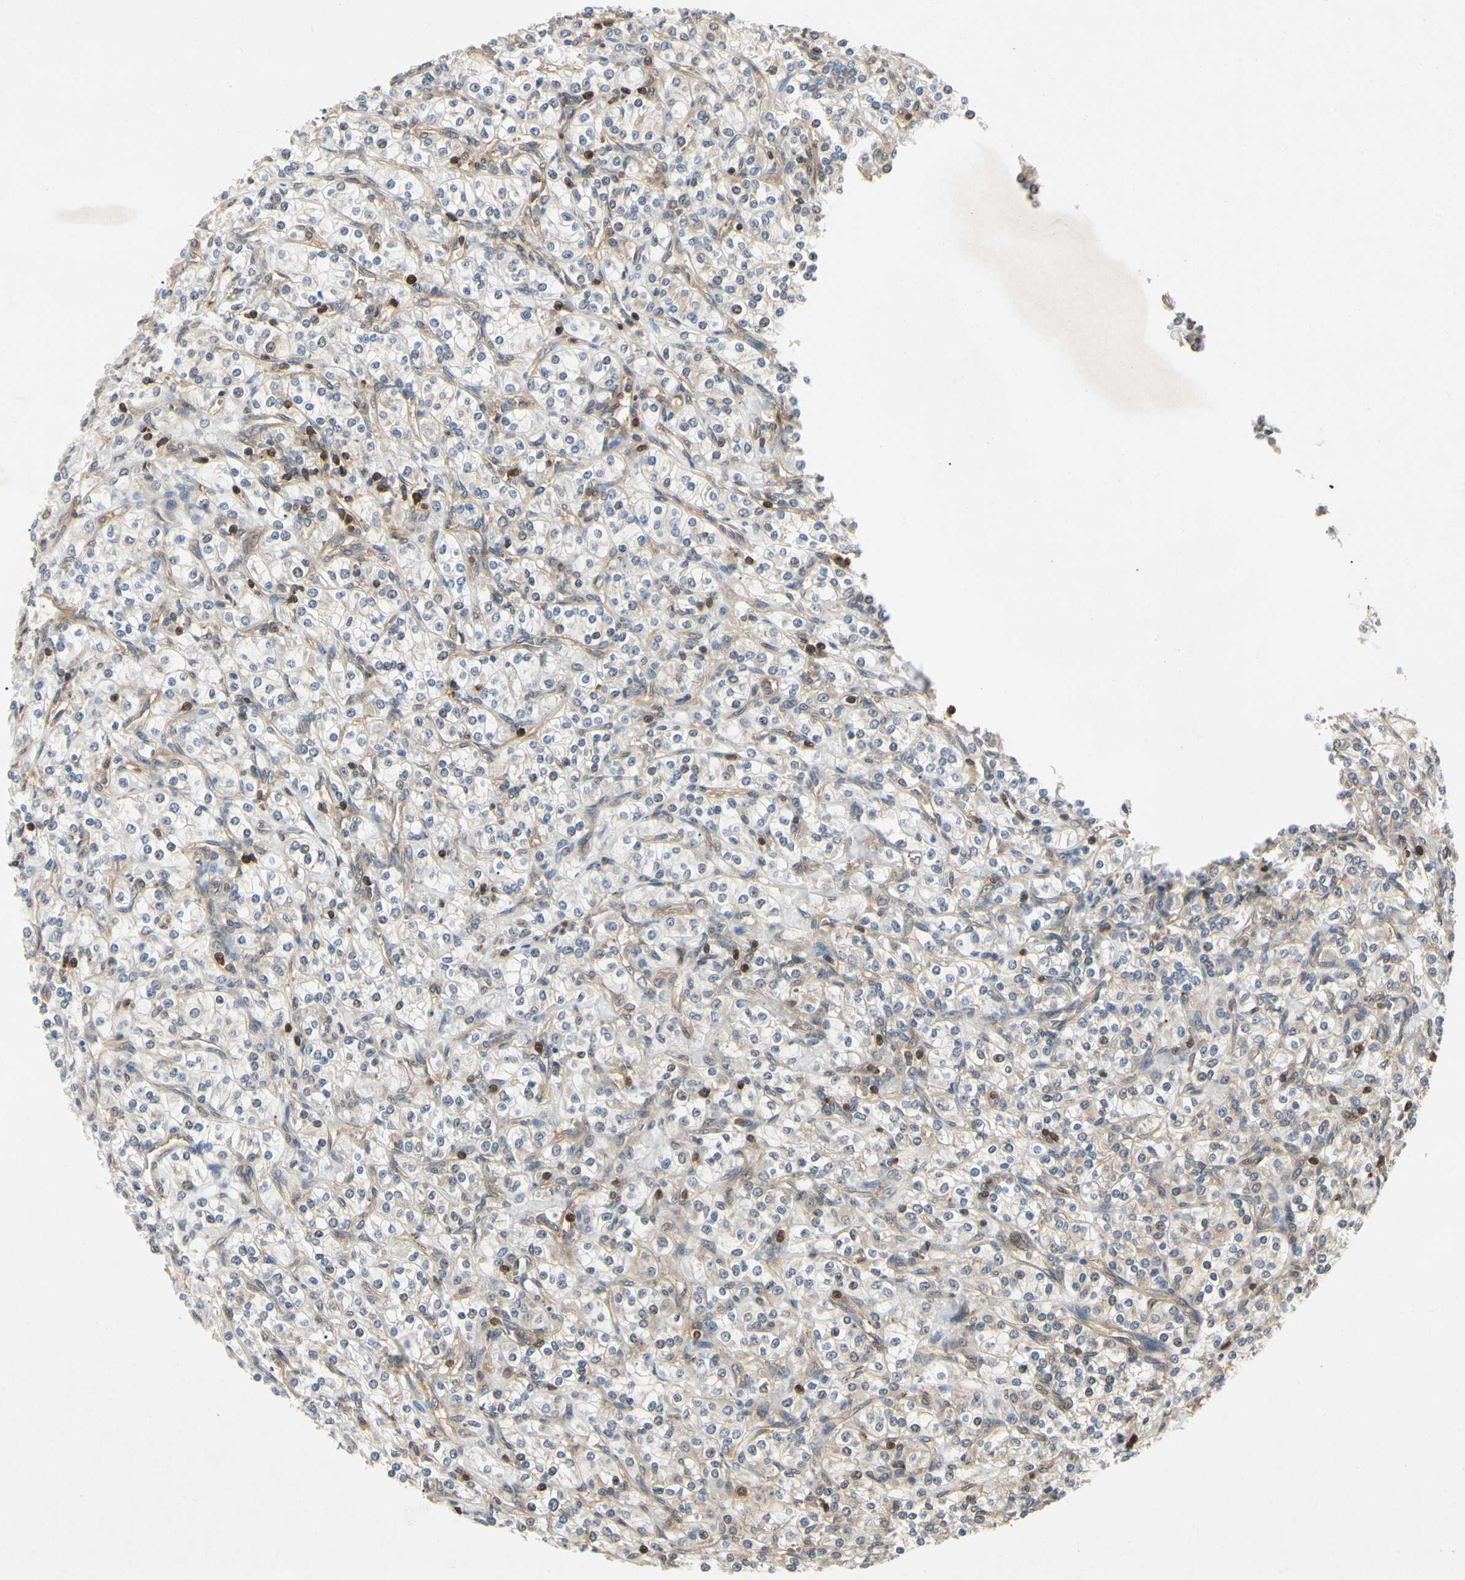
{"staining": {"intensity": "moderate", "quantity": "25%-75%", "location": "cytoplasmic/membranous"}, "tissue": "renal cancer", "cell_type": "Tumor cells", "image_type": "cancer", "snomed": [{"axis": "morphology", "description": "Adenocarcinoma, NOS"}, {"axis": "topography", "description": "Kidney"}], "caption": "An IHC histopathology image of neoplastic tissue is shown. Protein staining in brown labels moderate cytoplasmic/membranous positivity in adenocarcinoma (renal) within tumor cells.", "gene": "YWHAQ", "patient": {"sex": "male", "age": 77}}